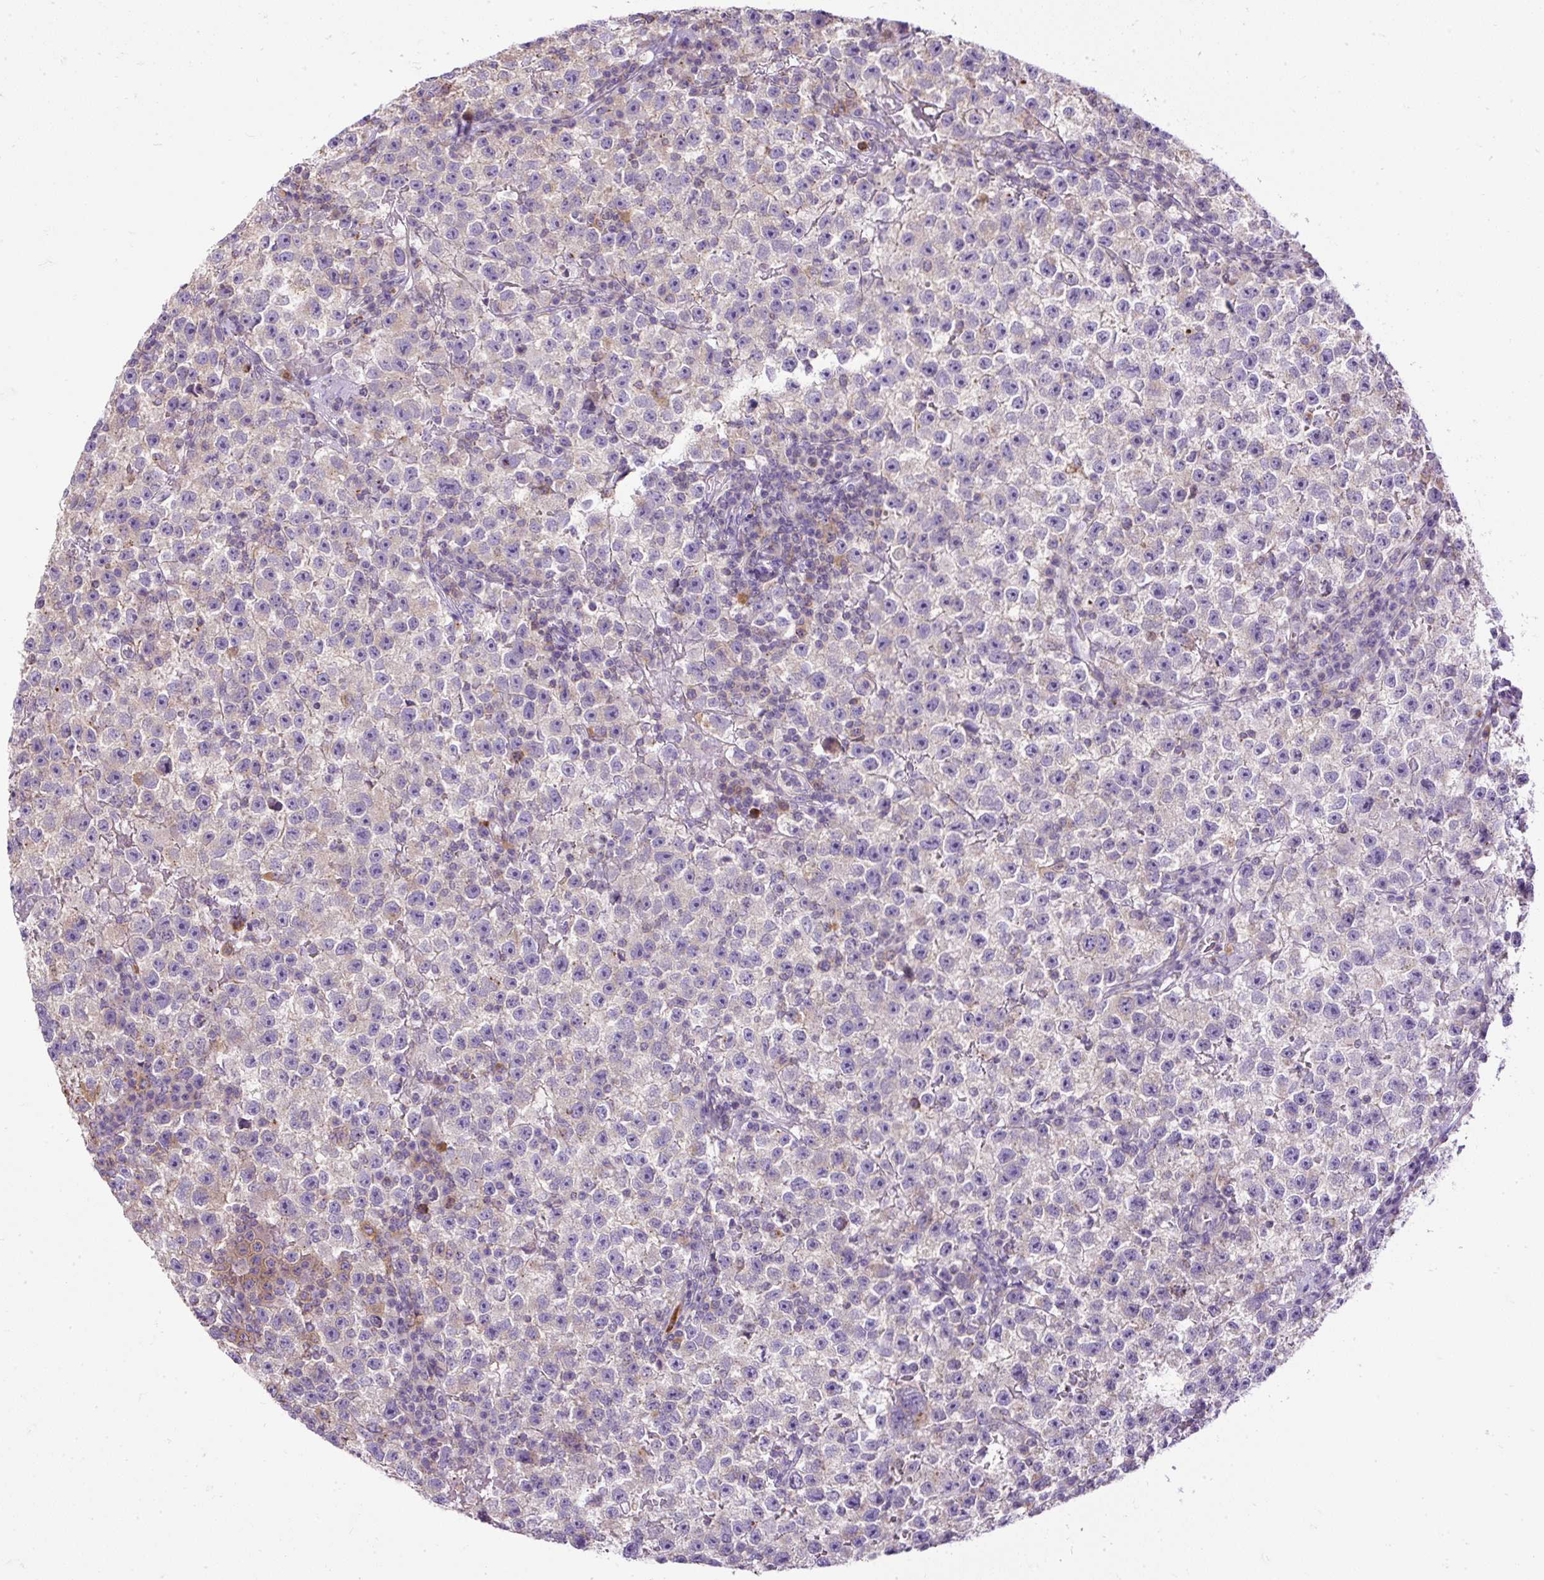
{"staining": {"intensity": "negative", "quantity": "none", "location": "none"}, "tissue": "testis cancer", "cell_type": "Tumor cells", "image_type": "cancer", "snomed": [{"axis": "morphology", "description": "Seminoma, NOS"}, {"axis": "topography", "description": "Testis"}], "caption": "An image of human testis cancer (seminoma) is negative for staining in tumor cells.", "gene": "CFAP47", "patient": {"sex": "male", "age": 22}}